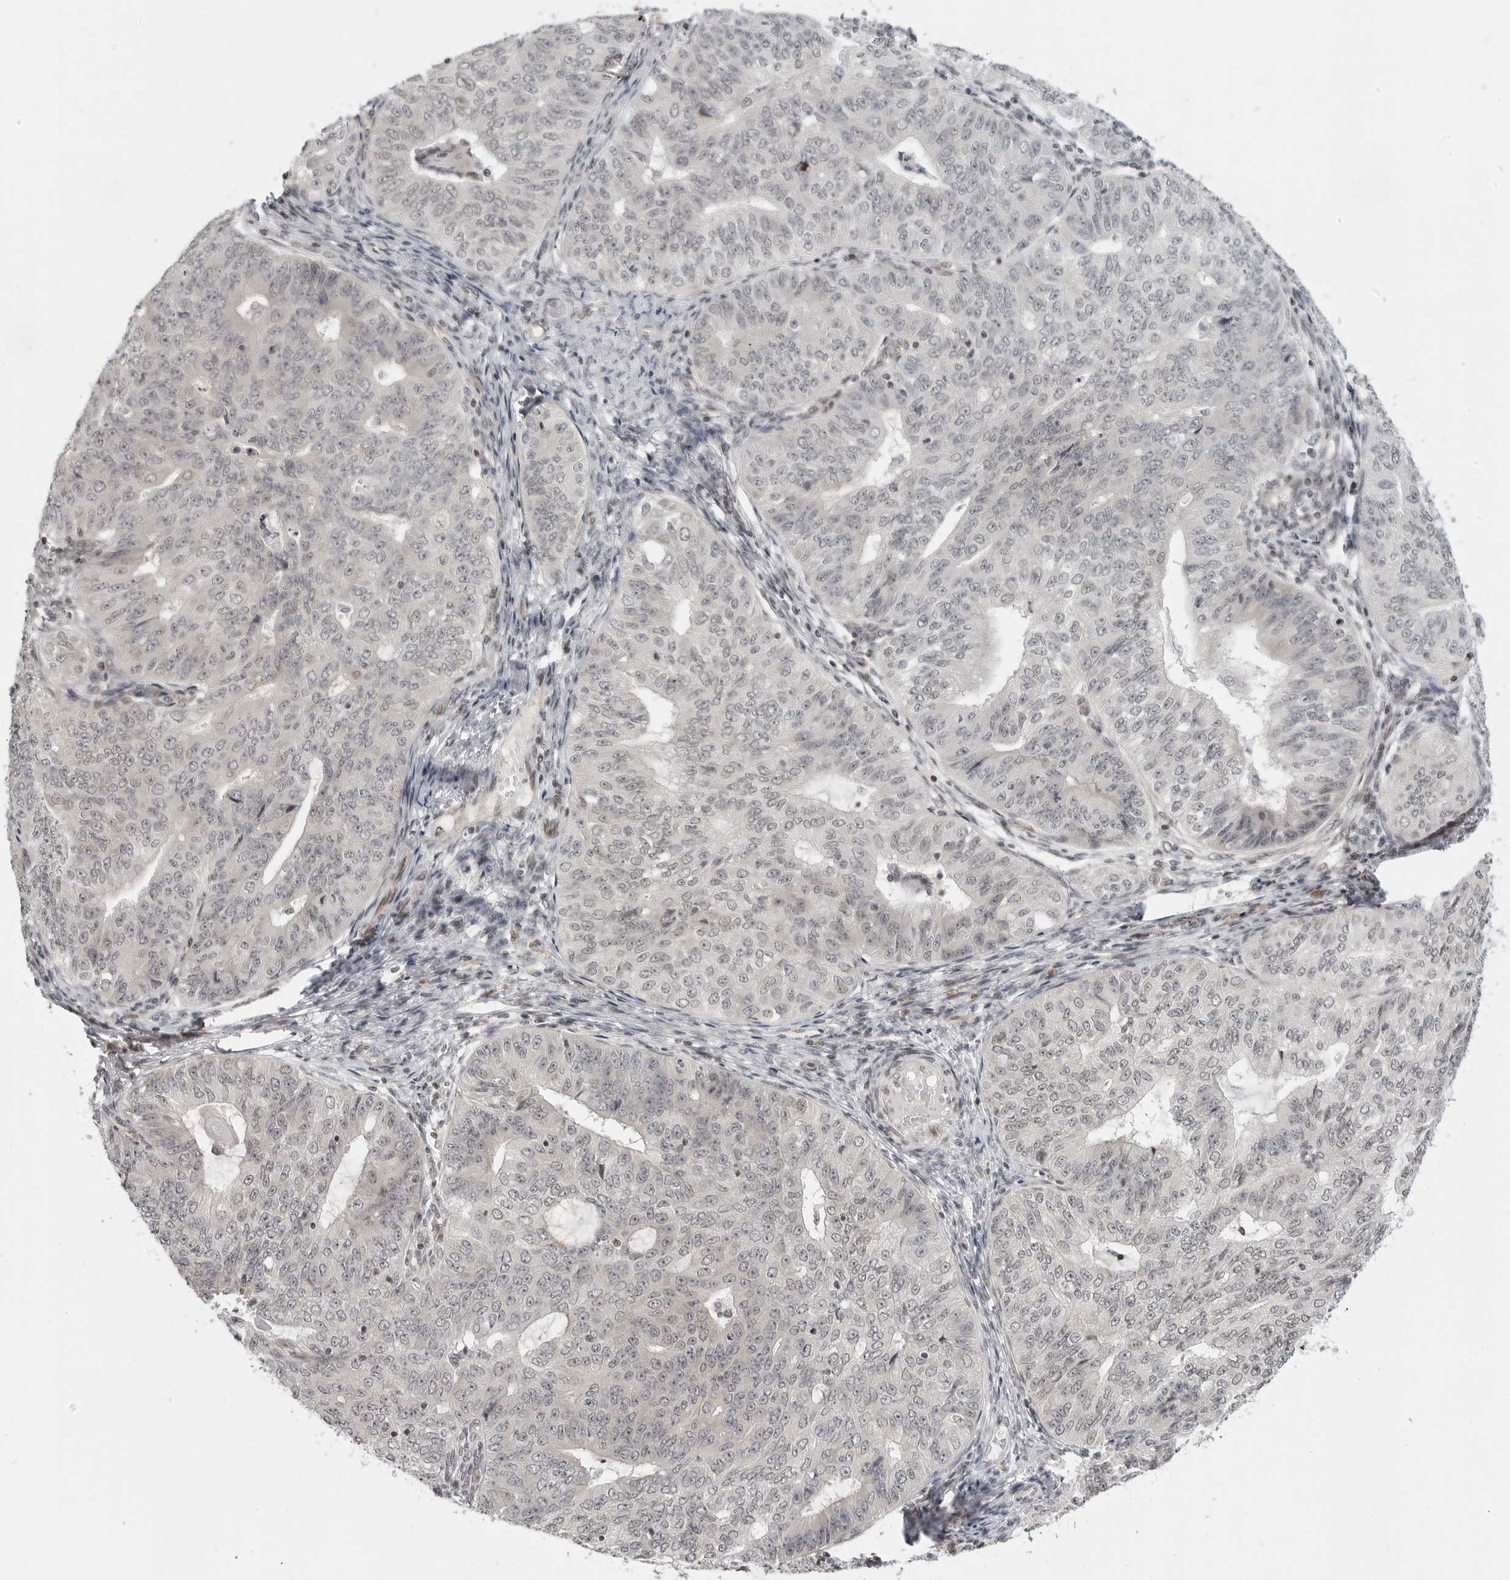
{"staining": {"intensity": "negative", "quantity": "none", "location": "none"}, "tissue": "endometrial cancer", "cell_type": "Tumor cells", "image_type": "cancer", "snomed": [{"axis": "morphology", "description": "Adenocarcinoma, NOS"}, {"axis": "topography", "description": "Endometrium"}], "caption": "Immunohistochemistry image of endometrial cancer (adenocarcinoma) stained for a protein (brown), which shows no expression in tumor cells.", "gene": "C8orf33", "patient": {"sex": "female", "age": 32}}